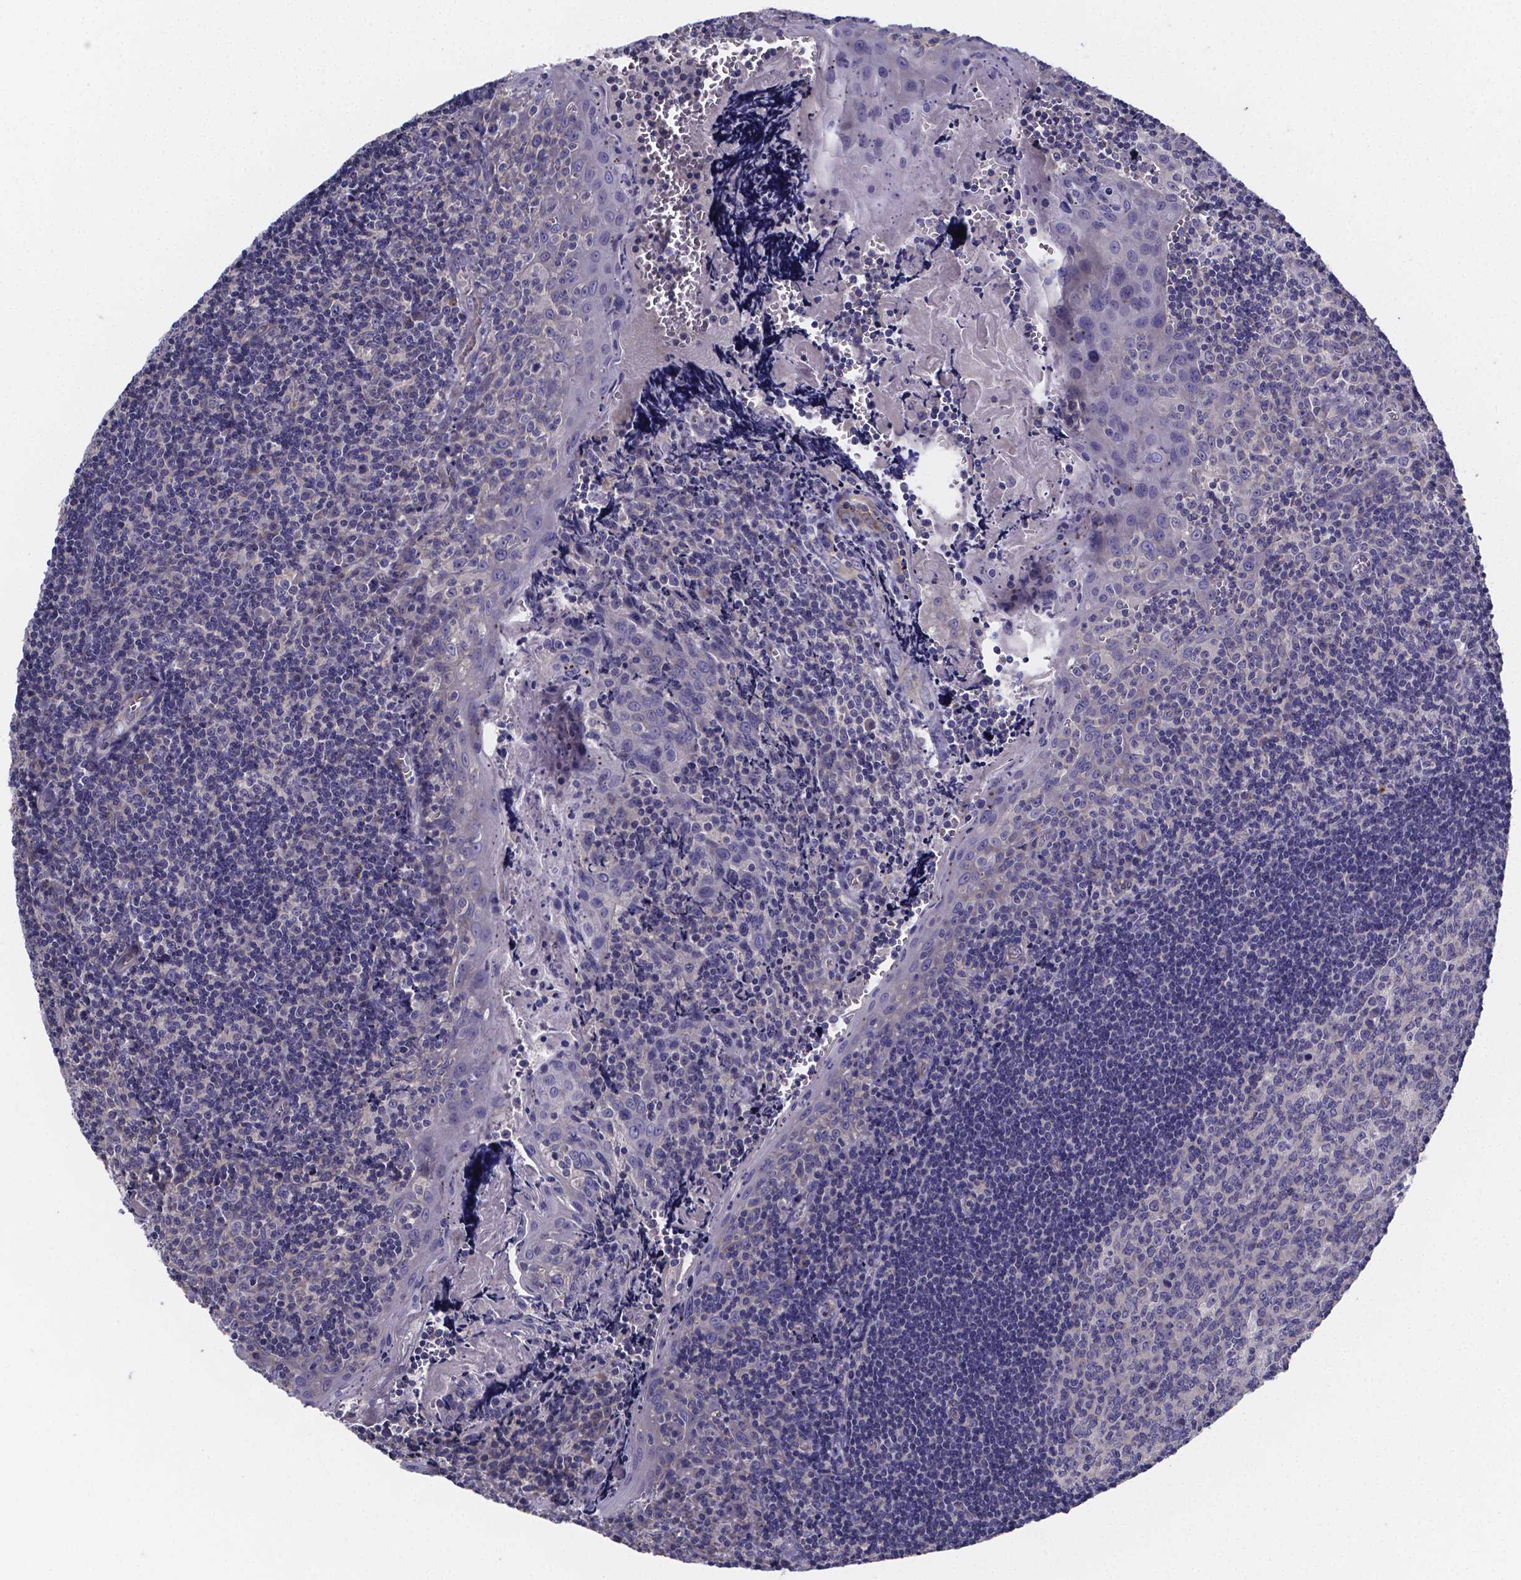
{"staining": {"intensity": "negative", "quantity": "none", "location": "none"}, "tissue": "tonsil", "cell_type": "Germinal center cells", "image_type": "normal", "snomed": [{"axis": "morphology", "description": "Normal tissue, NOS"}, {"axis": "morphology", "description": "Inflammation, NOS"}, {"axis": "topography", "description": "Tonsil"}], "caption": "IHC photomicrograph of unremarkable human tonsil stained for a protein (brown), which reveals no staining in germinal center cells. (Brightfield microscopy of DAB IHC at high magnification).", "gene": "SFRP4", "patient": {"sex": "female", "age": 31}}